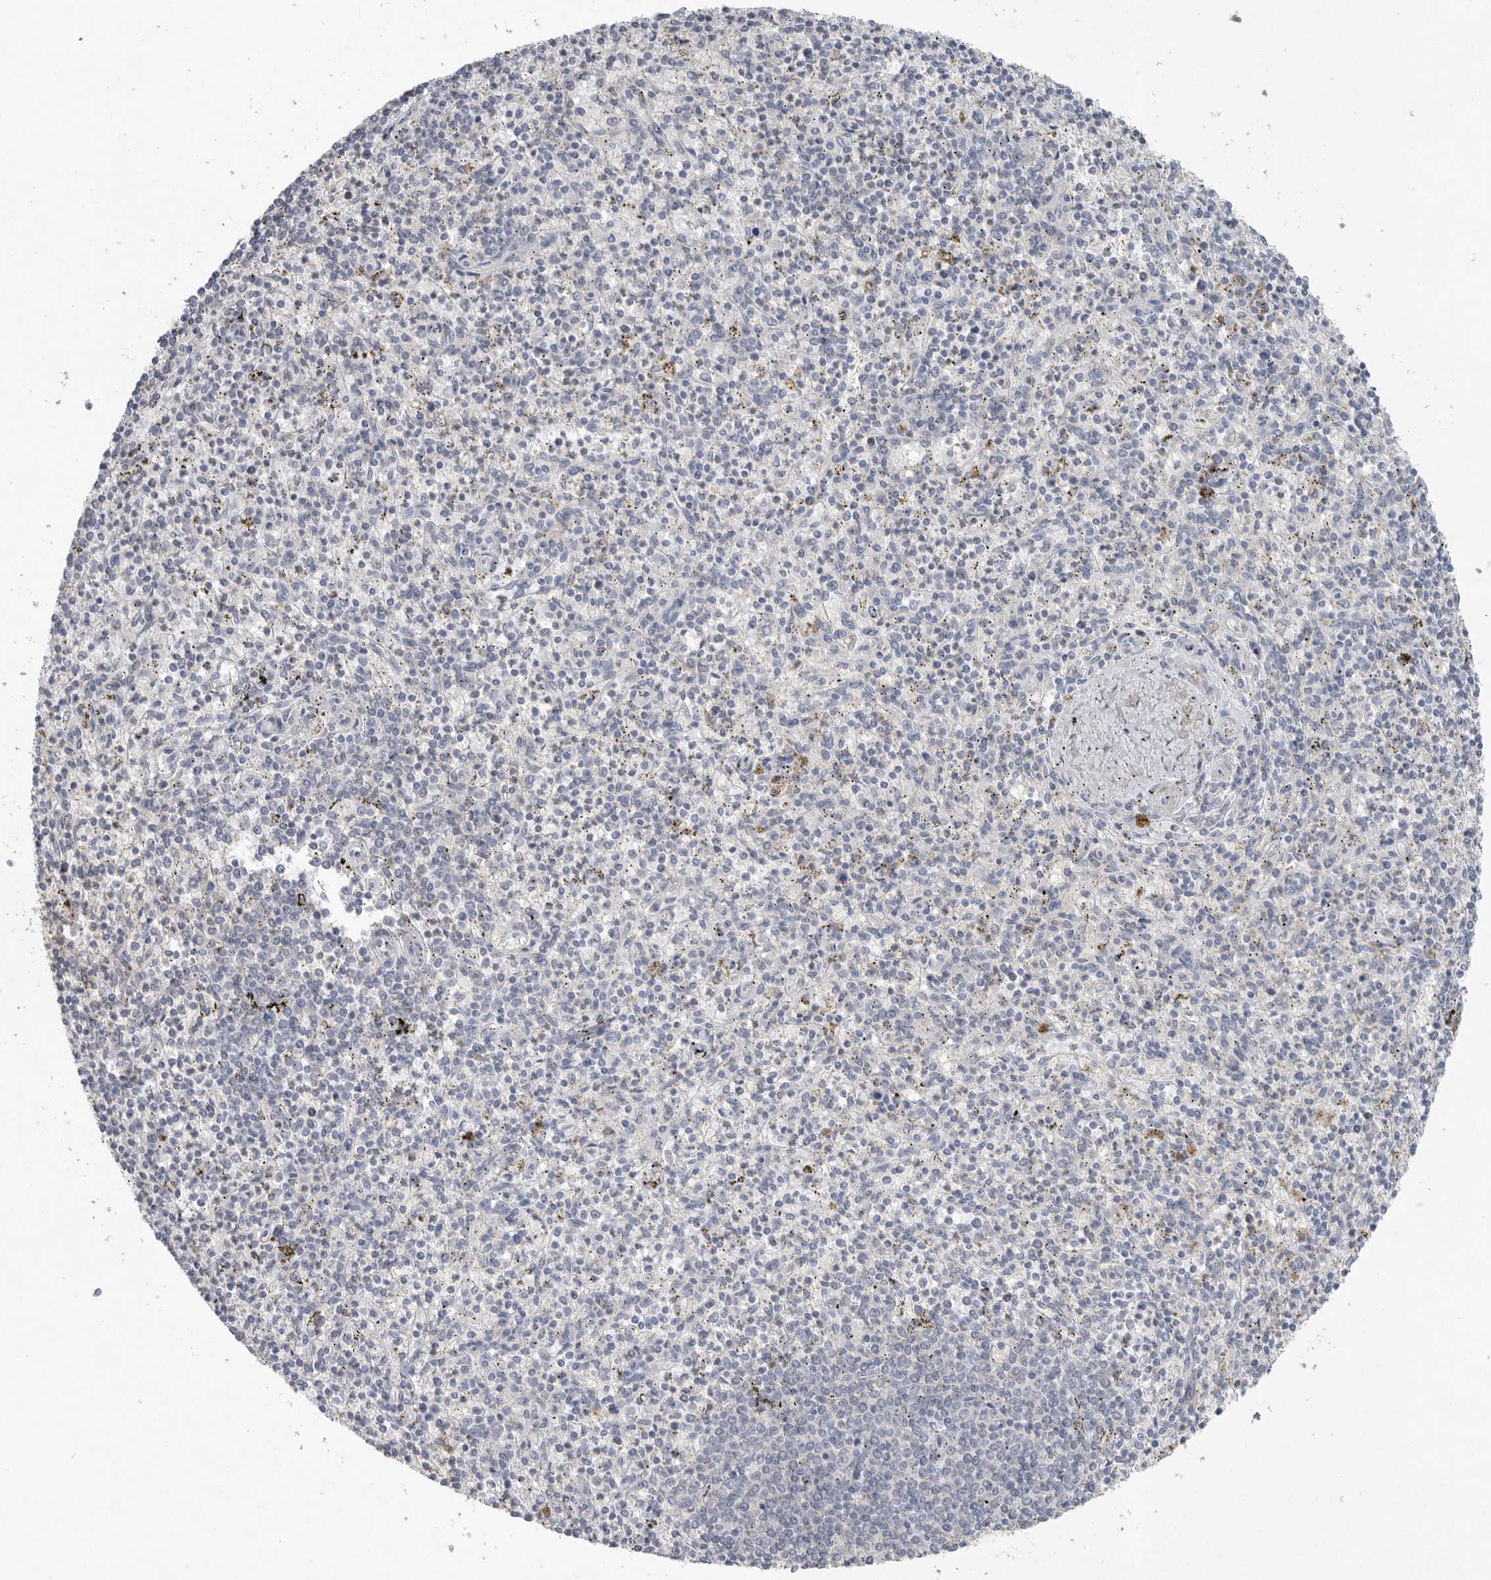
{"staining": {"intensity": "negative", "quantity": "none", "location": "none"}, "tissue": "spleen", "cell_type": "Cells in red pulp", "image_type": "normal", "snomed": [{"axis": "morphology", "description": "Normal tissue, NOS"}, {"axis": "topography", "description": "Spleen"}], "caption": "Immunohistochemistry (IHC) image of benign spleen: spleen stained with DAB (3,3'-diaminobenzidine) demonstrates no significant protein positivity in cells in red pulp. (DAB (3,3'-diaminobenzidine) IHC, high magnification).", "gene": "REG4", "patient": {"sex": "male", "age": 72}}